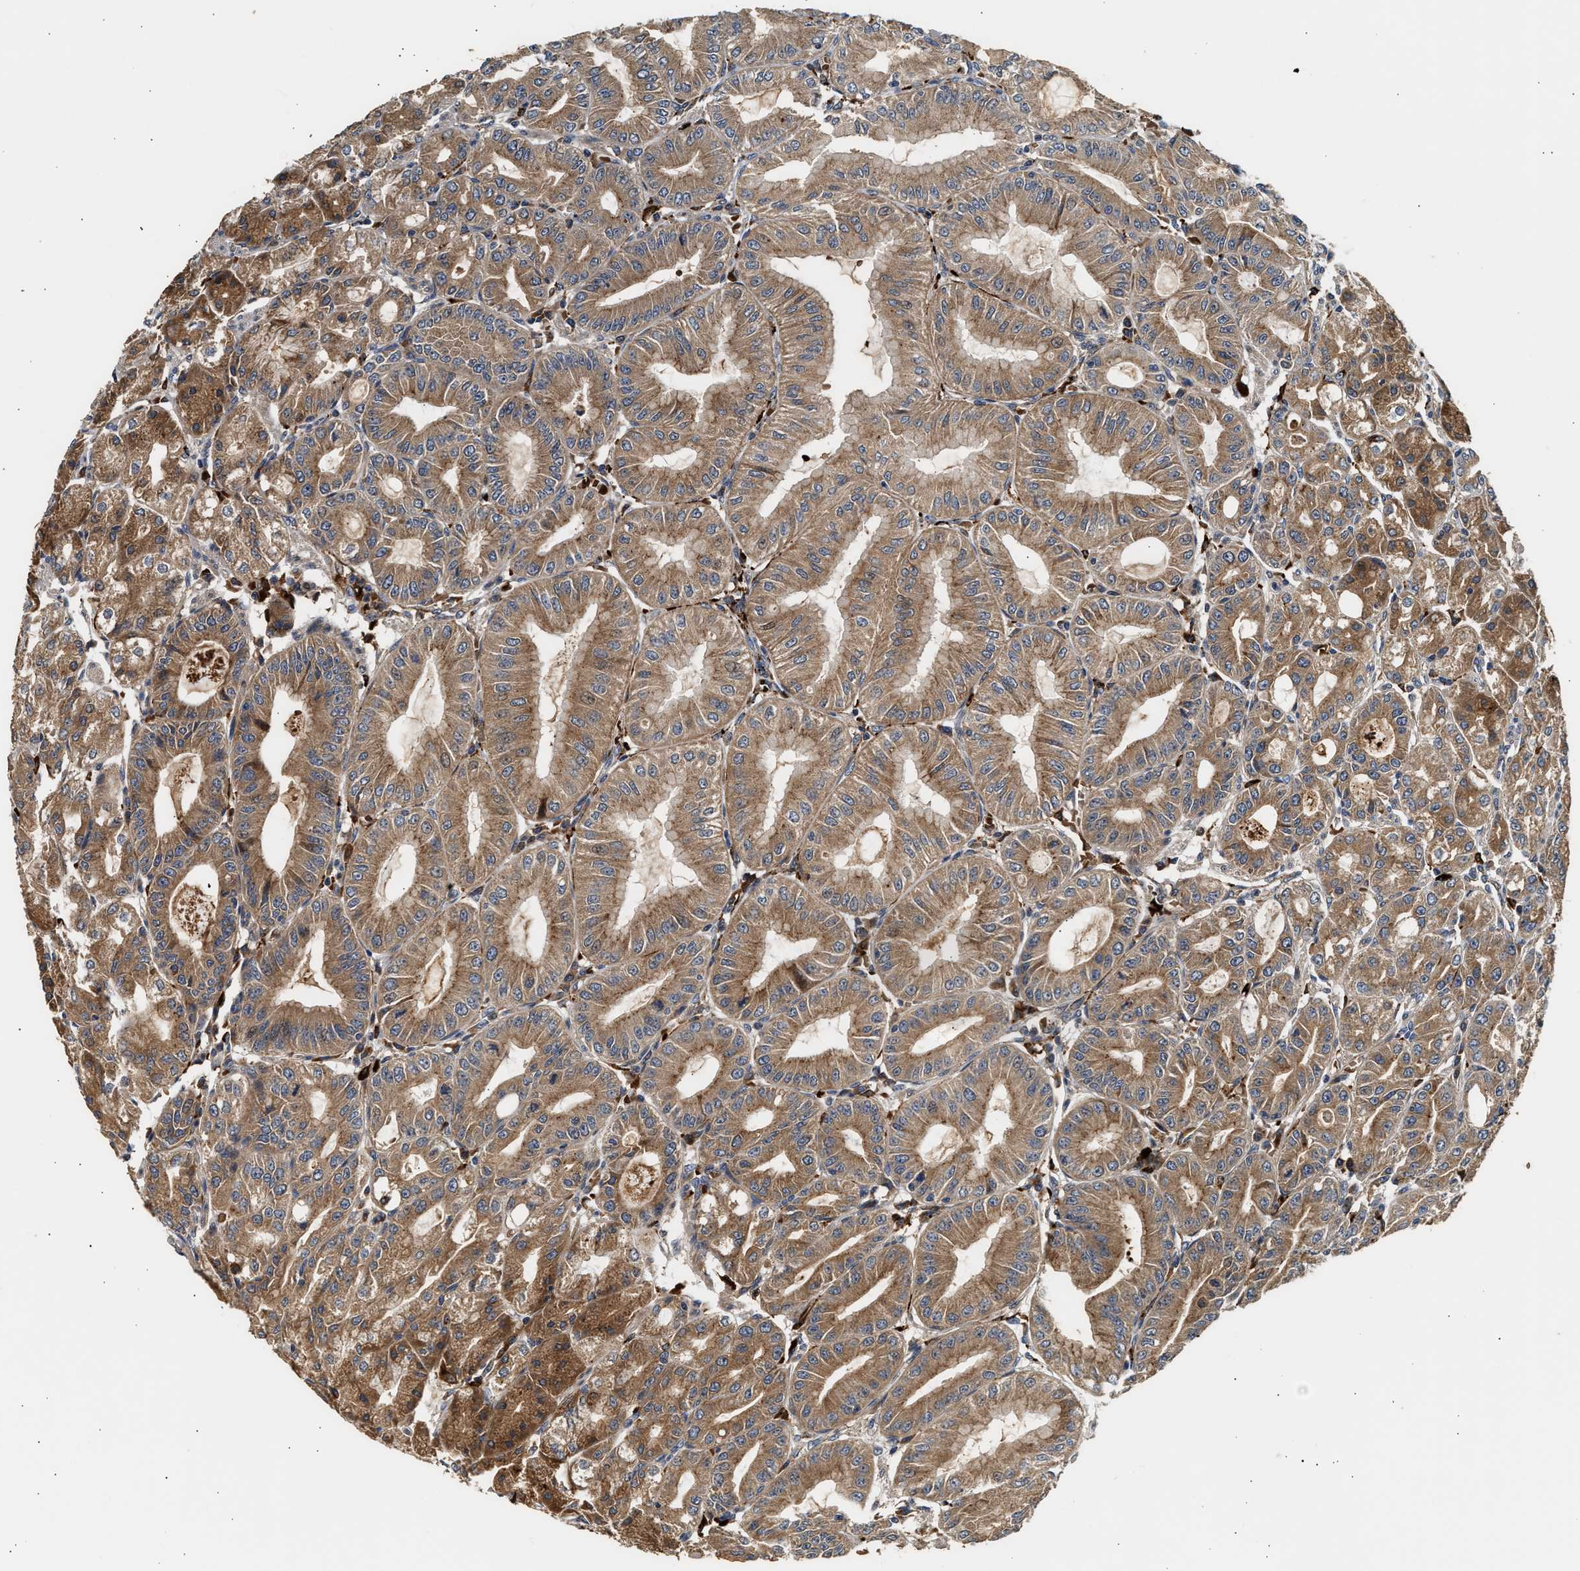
{"staining": {"intensity": "strong", "quantity": ">75%", "location": "cytoplasmic/membranous"}, "tissue": "stomach", "cell_type": "Glandular cells", "image_type": "normal", "snomed": [{"axis": "morphology", "description": "Normal tissue, NOS"}, {"axis": "topography", "description": "Stomach, lower"}], "caption": "Strong cytoplasmic/membranous expression is appreciated in approximately >75% of glandular cells in unremarkable stomach. Using DAB (brown) and hematoxylin (blue) stains, captured at high magnification using brightfield microscopy.", "gene": "PLD3", "patient": {"sex": "male", "age": 71}}